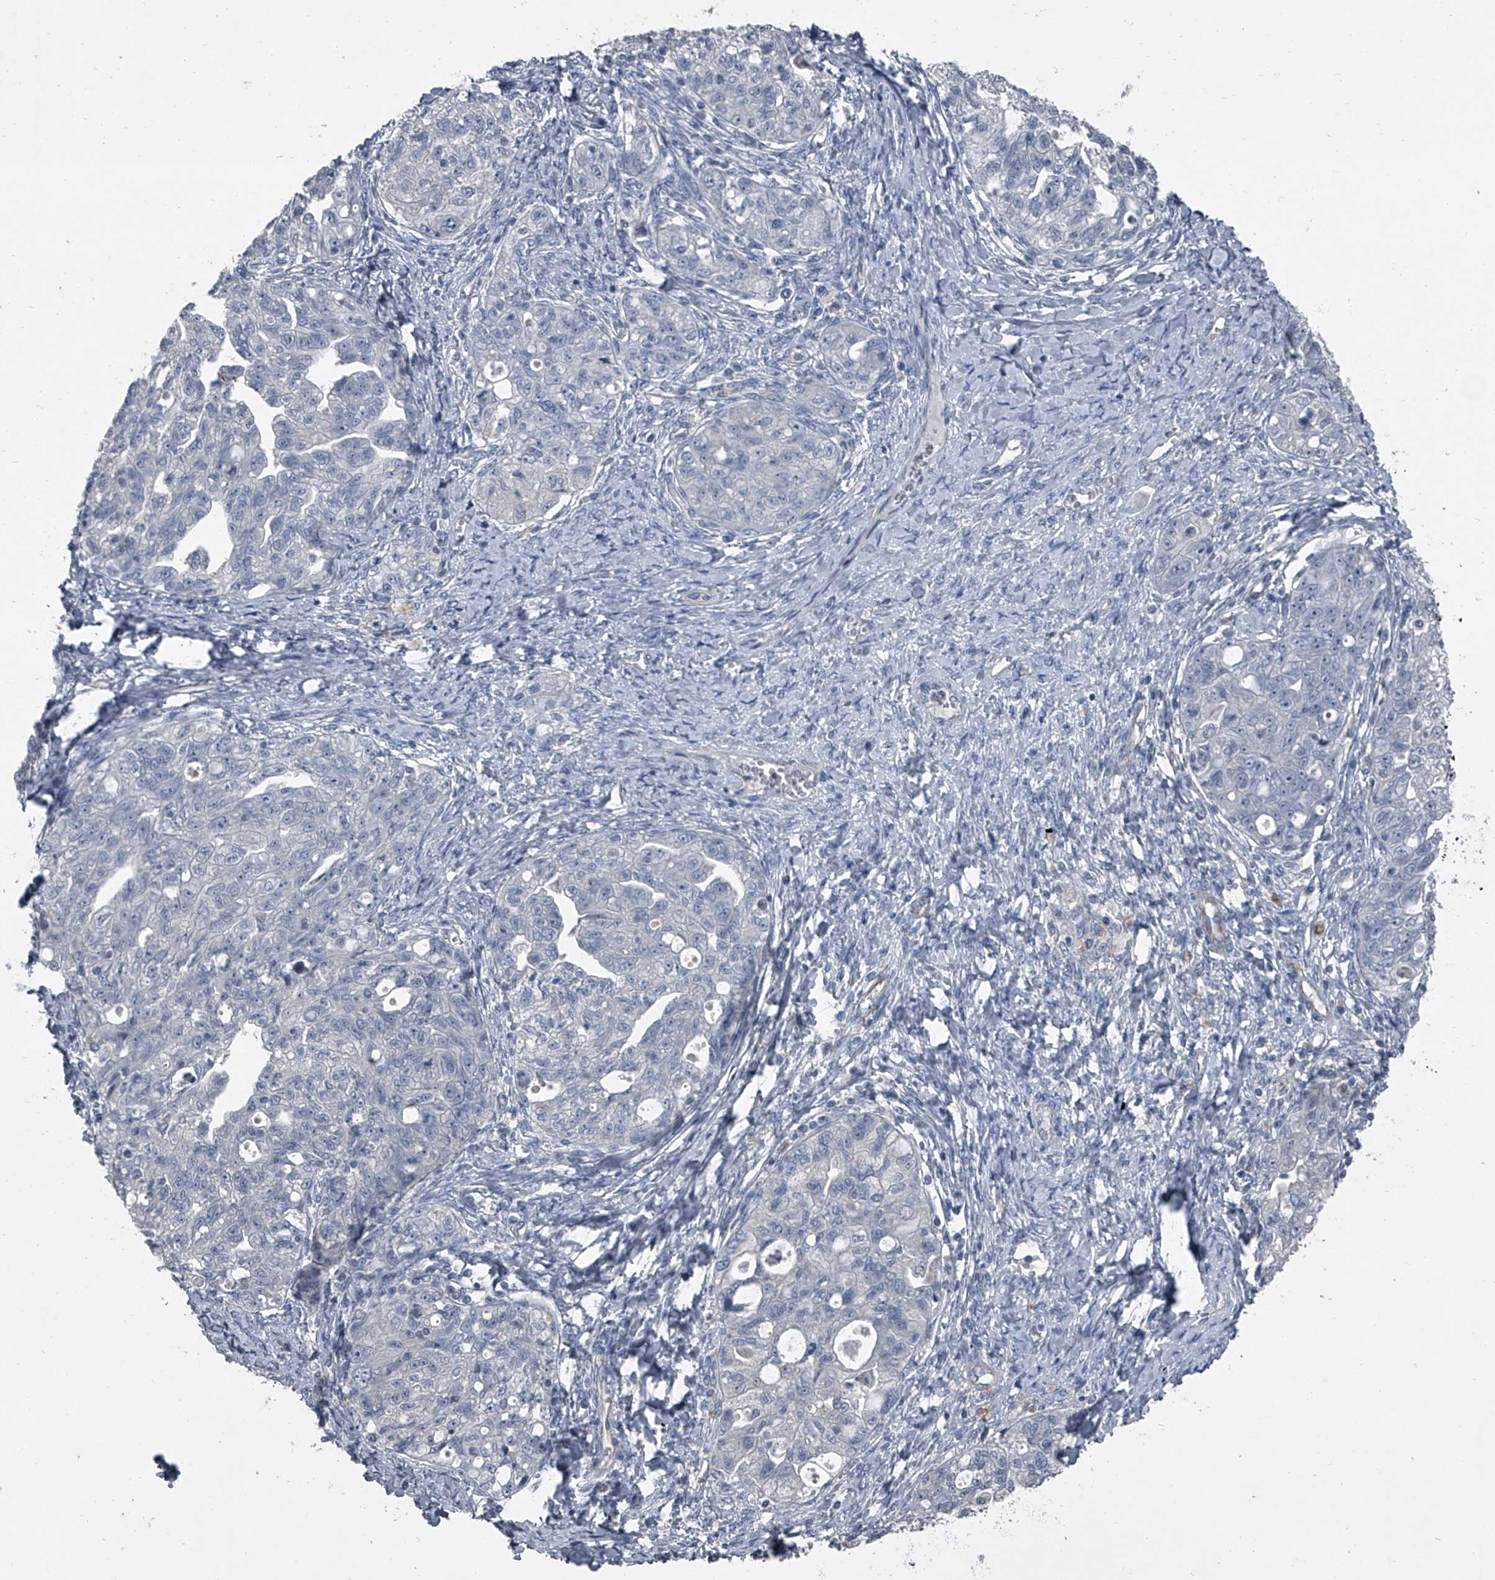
{"staining": {"intensity": "negative", "quantity": "none", "location": "none"}, "tissue": "ovarian cancer", "cell_type": "Tumor cells", "image_type": "cancer", "snomed": [{"axis": "morphology", "description": "Carcinoma, NOS"}, {"axis": "morphology", "description": "Cystadenocarcinoma, serous, NOS"}, {"axis": "topography", "description": "Ovary"}], "caption": "DAB (3,3'-diaminobenzidine) immunohistochemical staining of human serous cystadenocarcinoma (ovarian) demonstrates no significant expression in tumor cells.", "gene": "HEPHL1", "patient": {"sex": "female", "age": 69}}